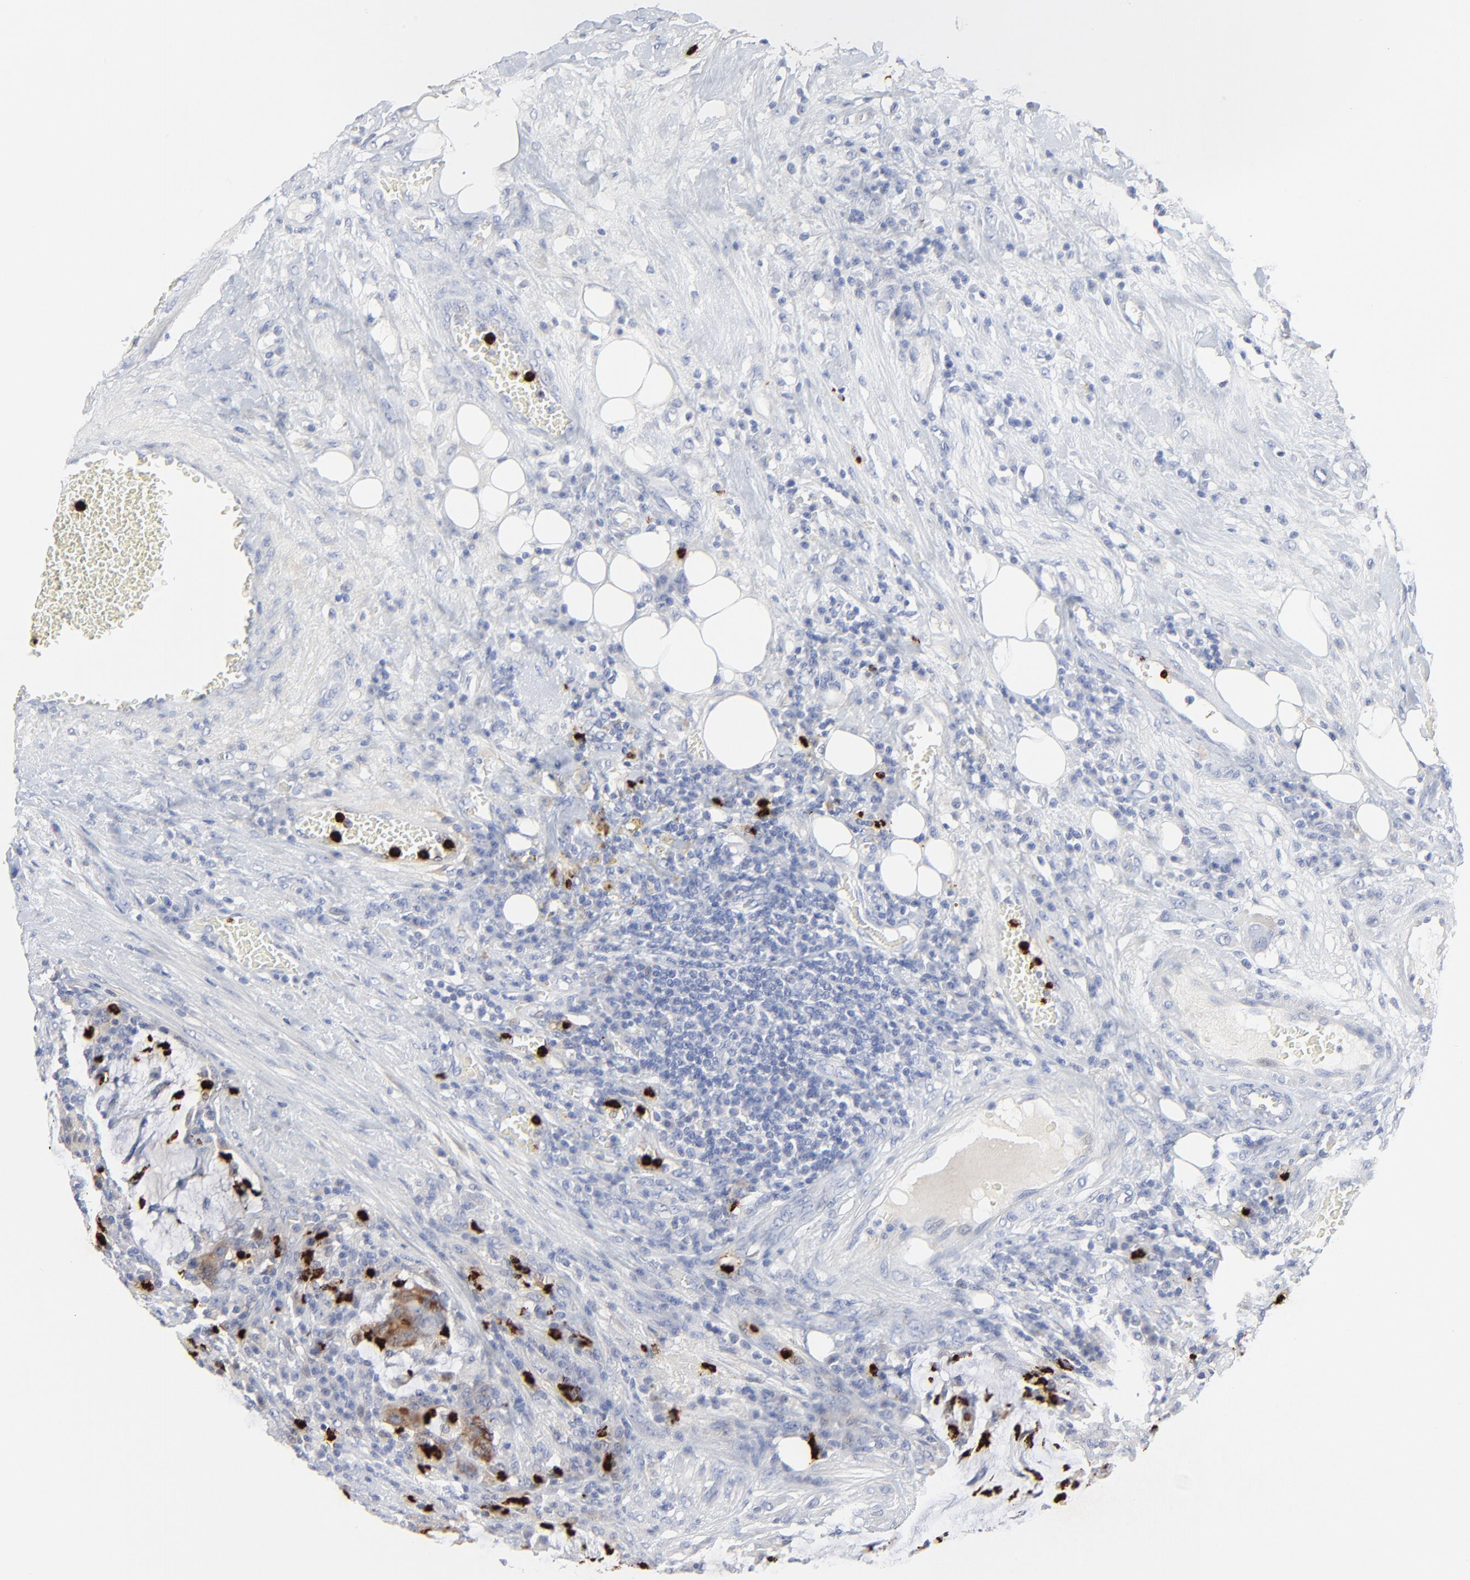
{"staining": {"intensity": "weak", "quantity": "<25%", "location": "cytoplasmic/membranous"}, "tissue": "colorectal cancer", "cell_type": "Tumor cells", "image_type": "cancer", "snomed": [{"axis": "morphology", "description": "Adenocarcinoma, NOS"}, {"axis": "topography", "description": "Colon"}], "caption": "A high-resolution histopathology image shows immunohistochemistry staining of adenocarcinoma (colorectal), which reveals no significant positivity in tumor cells.", "gene": "LCN2", "patient": {"sex": "male", "age": 54}}